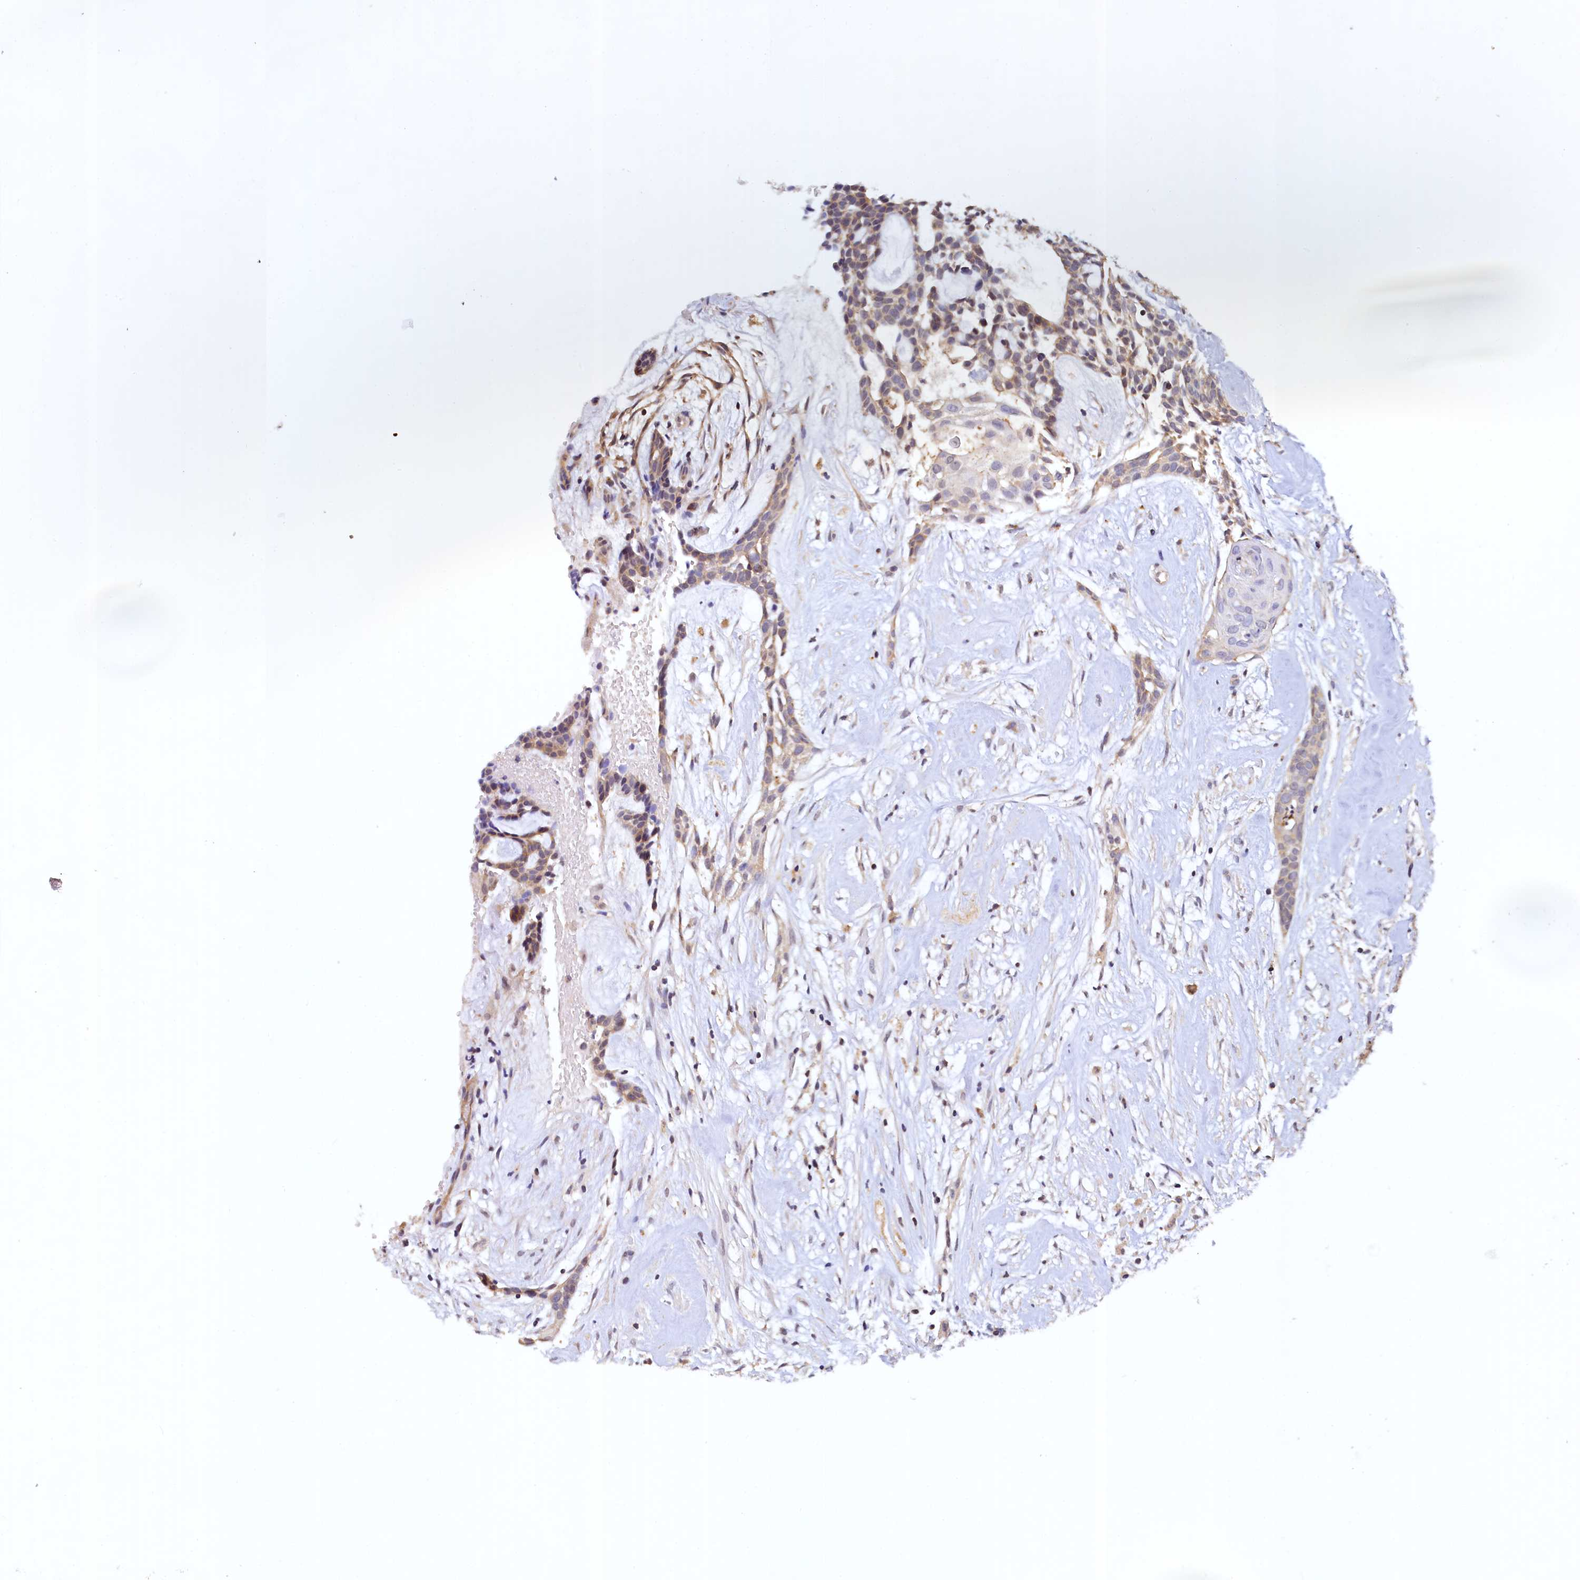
{"staining": {"intensity": "weak", "quantity": "25%-75%", "location": "cytoplasmic/membranous"}, "tissue": "head and neck cancer", "cell_type": "Tumor cells", "image_type": "cancer", "snomed": [{"axis": "morphology", "description": "Adenocarcinoma, NOS"}, {"axis": "topography", "description": "Subcutis"}, {"axis": "topography", "description": "Head-Neck"}], "caption": "Immunohistochemical staining of human head and neck adenocarcinoma reveals weak cytoplasmic/membranous protein staining in about 25%-75% of tumor cells. Nuclei are stained in blue.", "gene": "PAAF1", "patient": {"sex": "female", "age": 73}}